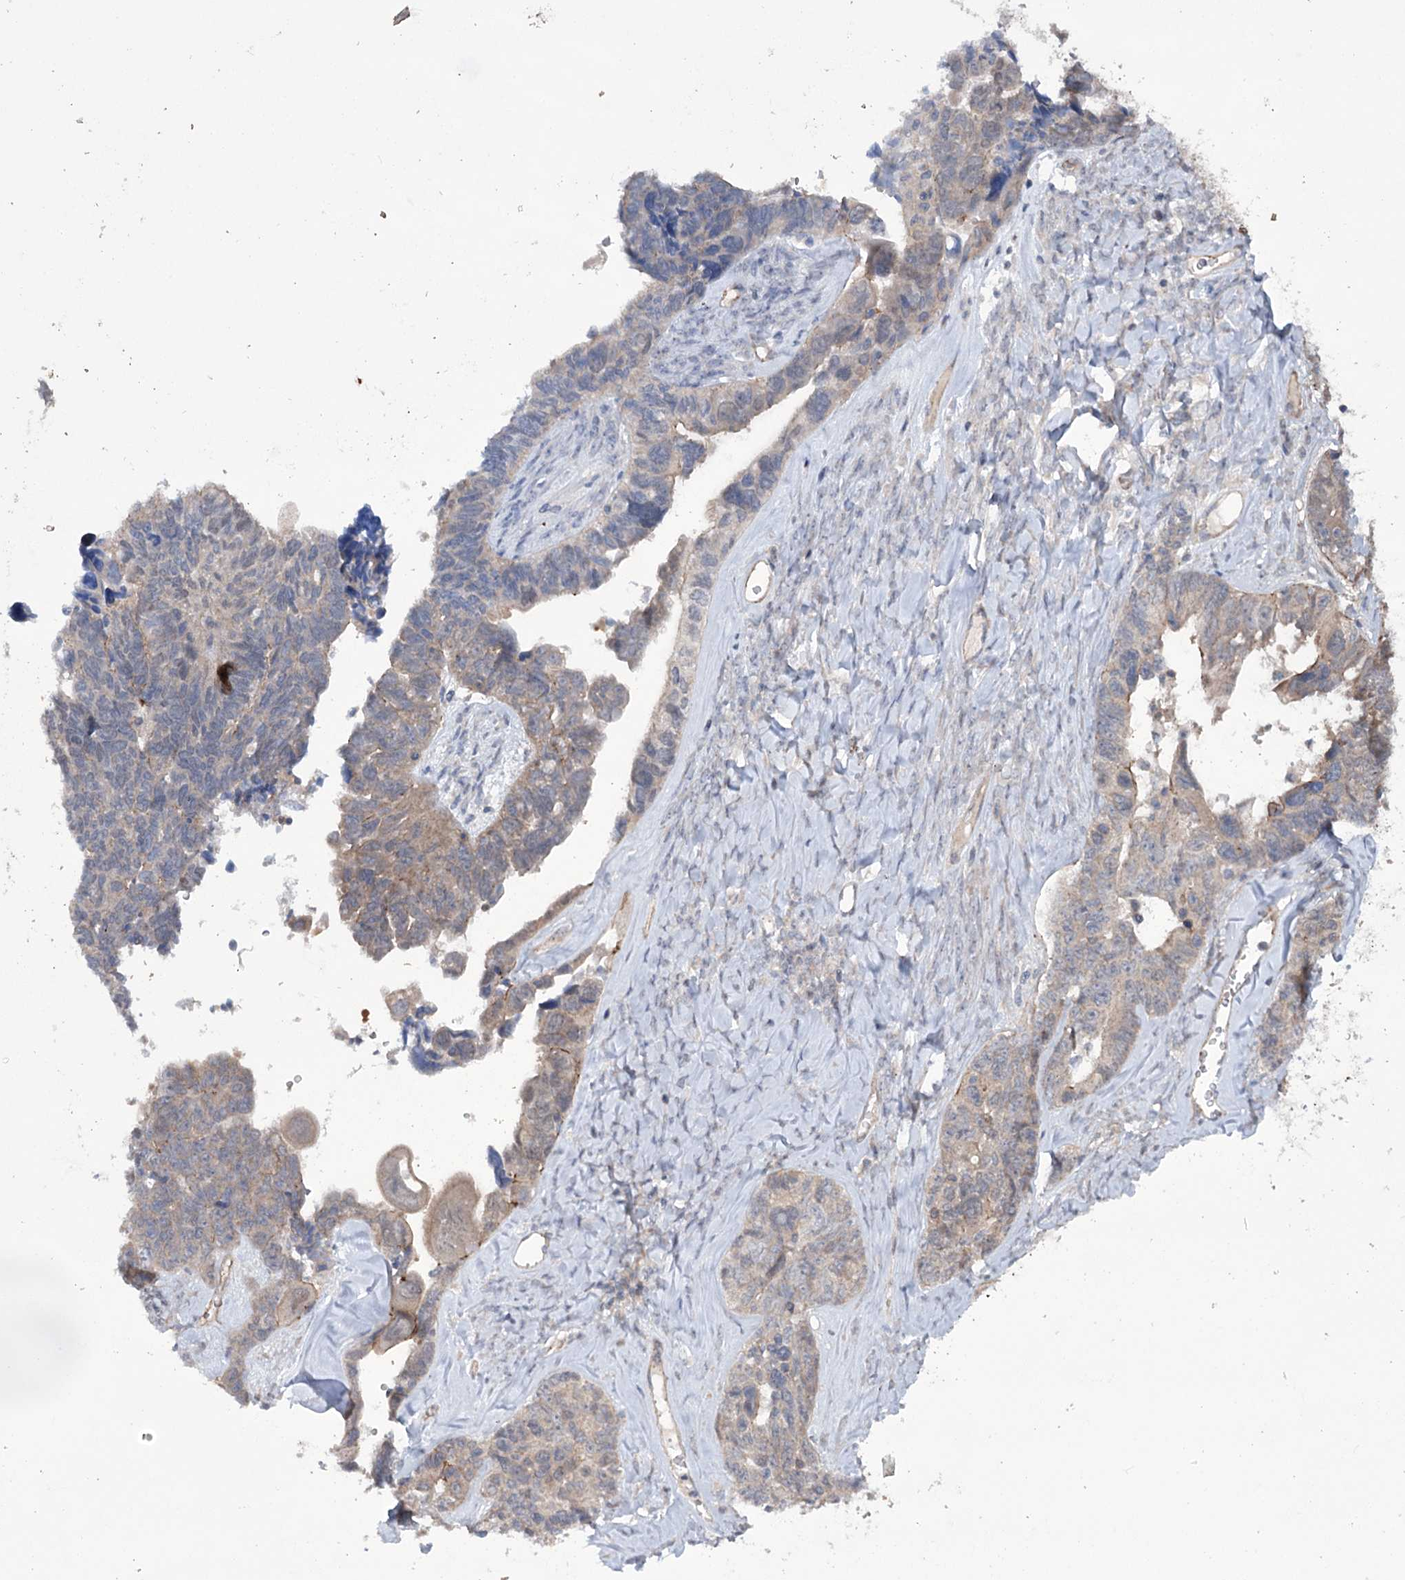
{"staining": {"intensity": "weak", "quantity": "25%-75%", "location": "cytoplasmic/membranous"}, "tissue": "ovarian cancer", "cell_type": "Tumor cells", "image_type": "cancer", "snomed": [{"axis": "morphology", "description": "Cystadenocarcinoma, serous, NOS"}, {"axis": "topography", "description": "Ovary"}], "caption": "Brown immunohistochemical staining in ovarian serous cystadenocarcinoma reveals weak cytoplasmic/membranous staining in about 25%-75% of tumor cells.", "gene": "TRIM71", "patient": {"sex": "female", "age": 79}}